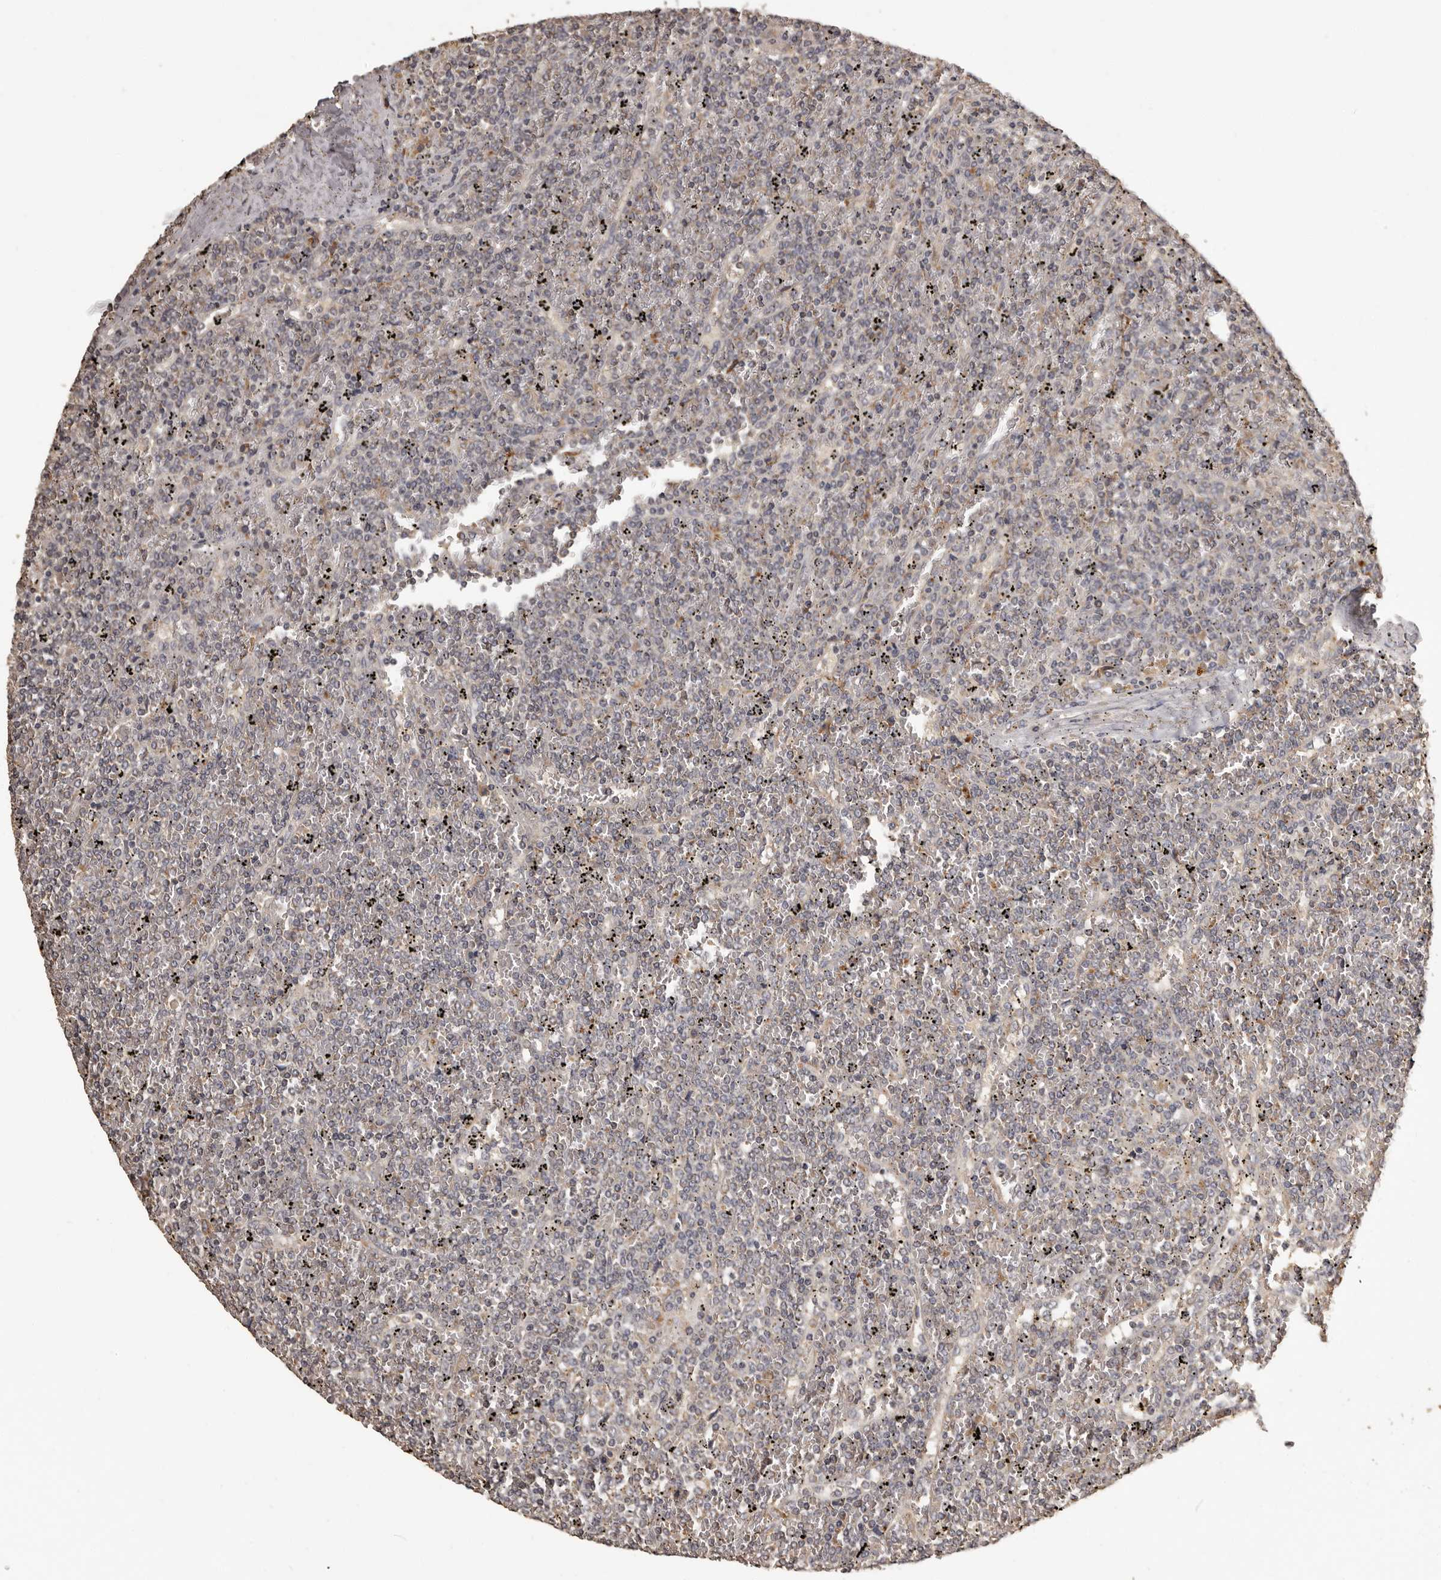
{"staining": {"intensity": "negative", "quantity": "none", "location": "none"}, "tissue": "lymphoma", "cell_type": "Tumor cells", "image_type": "cancer", "snomed": [{"axis": "morphology", "description": "Malignant lymphoma, non-Hodgkin's type, Low grade"}, {"axis": "topography", "description": "Spleen"}], "caption": "This is a histopathology image of immunohistochemistry staining of lymphoma, which shows no positivity in tumor cells. (Brightfield microscopy of DAB (3,3'-diaminobenzidine) immunohistochemistry (IHC) at high magnification).", "gene": "MGAT5", "patient": {"sex": "female", "age": 19}}